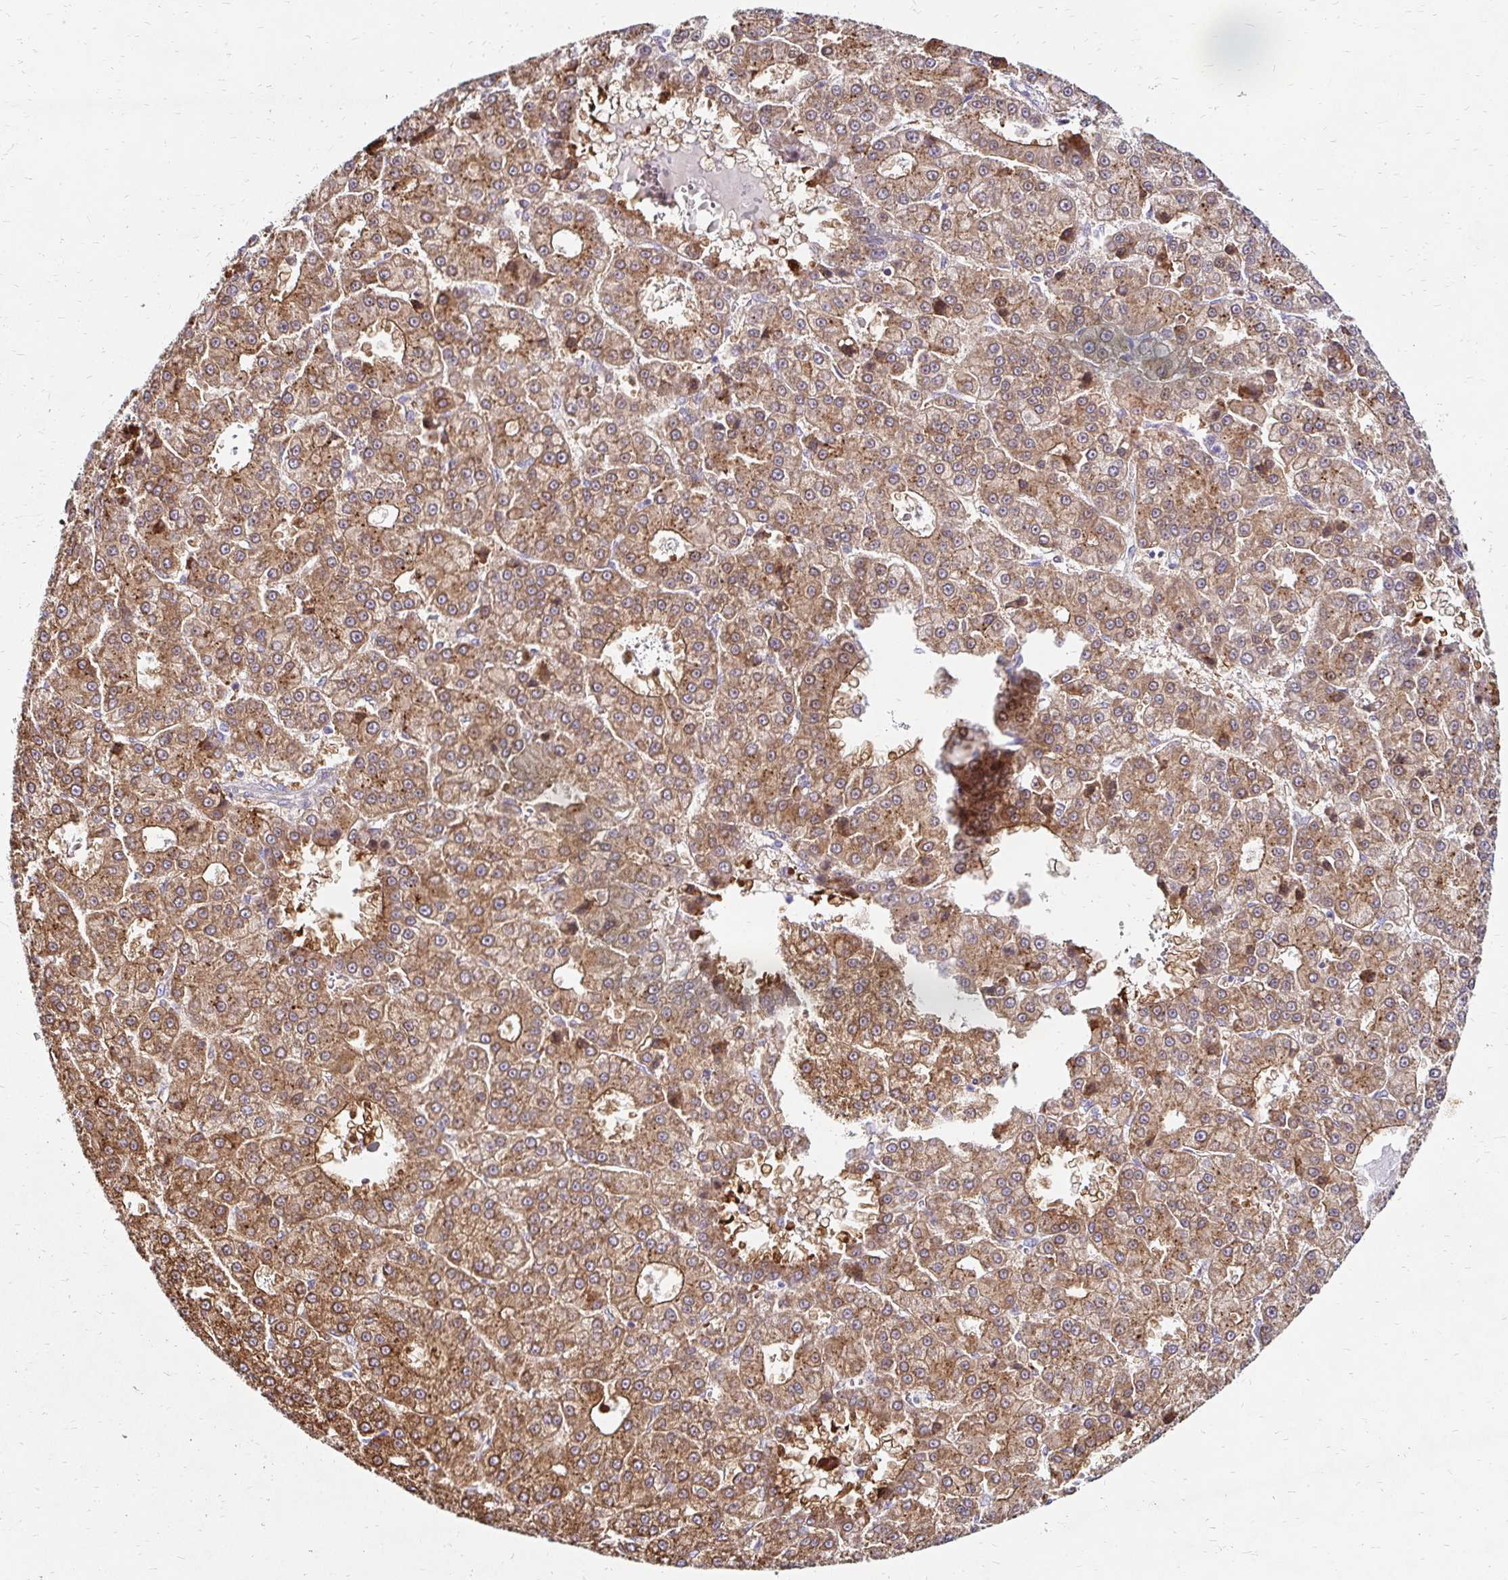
{"staining": {"intensity": "moderate", "quantity": ">75%", "location": "cytoplasmic/membranous"}, "tissue": "liver cancer", "cell_type": "Tumor cells", "image_type": "cancer", "snomed": [{"axis": "morphology", "description": "Carcinoma, Hepatocellular, NOS"}, {"axis": "topography", "description": "Liver"}], "caption": "Human liver cancer (hepatocellular carcinoma) stained with a brown dye reveals moderate cytoplasmic/membranous positive expression in approximately >75% of tumor cells.", "gene": "IDUA", "patient": {"sex": "male", "age": 70}}